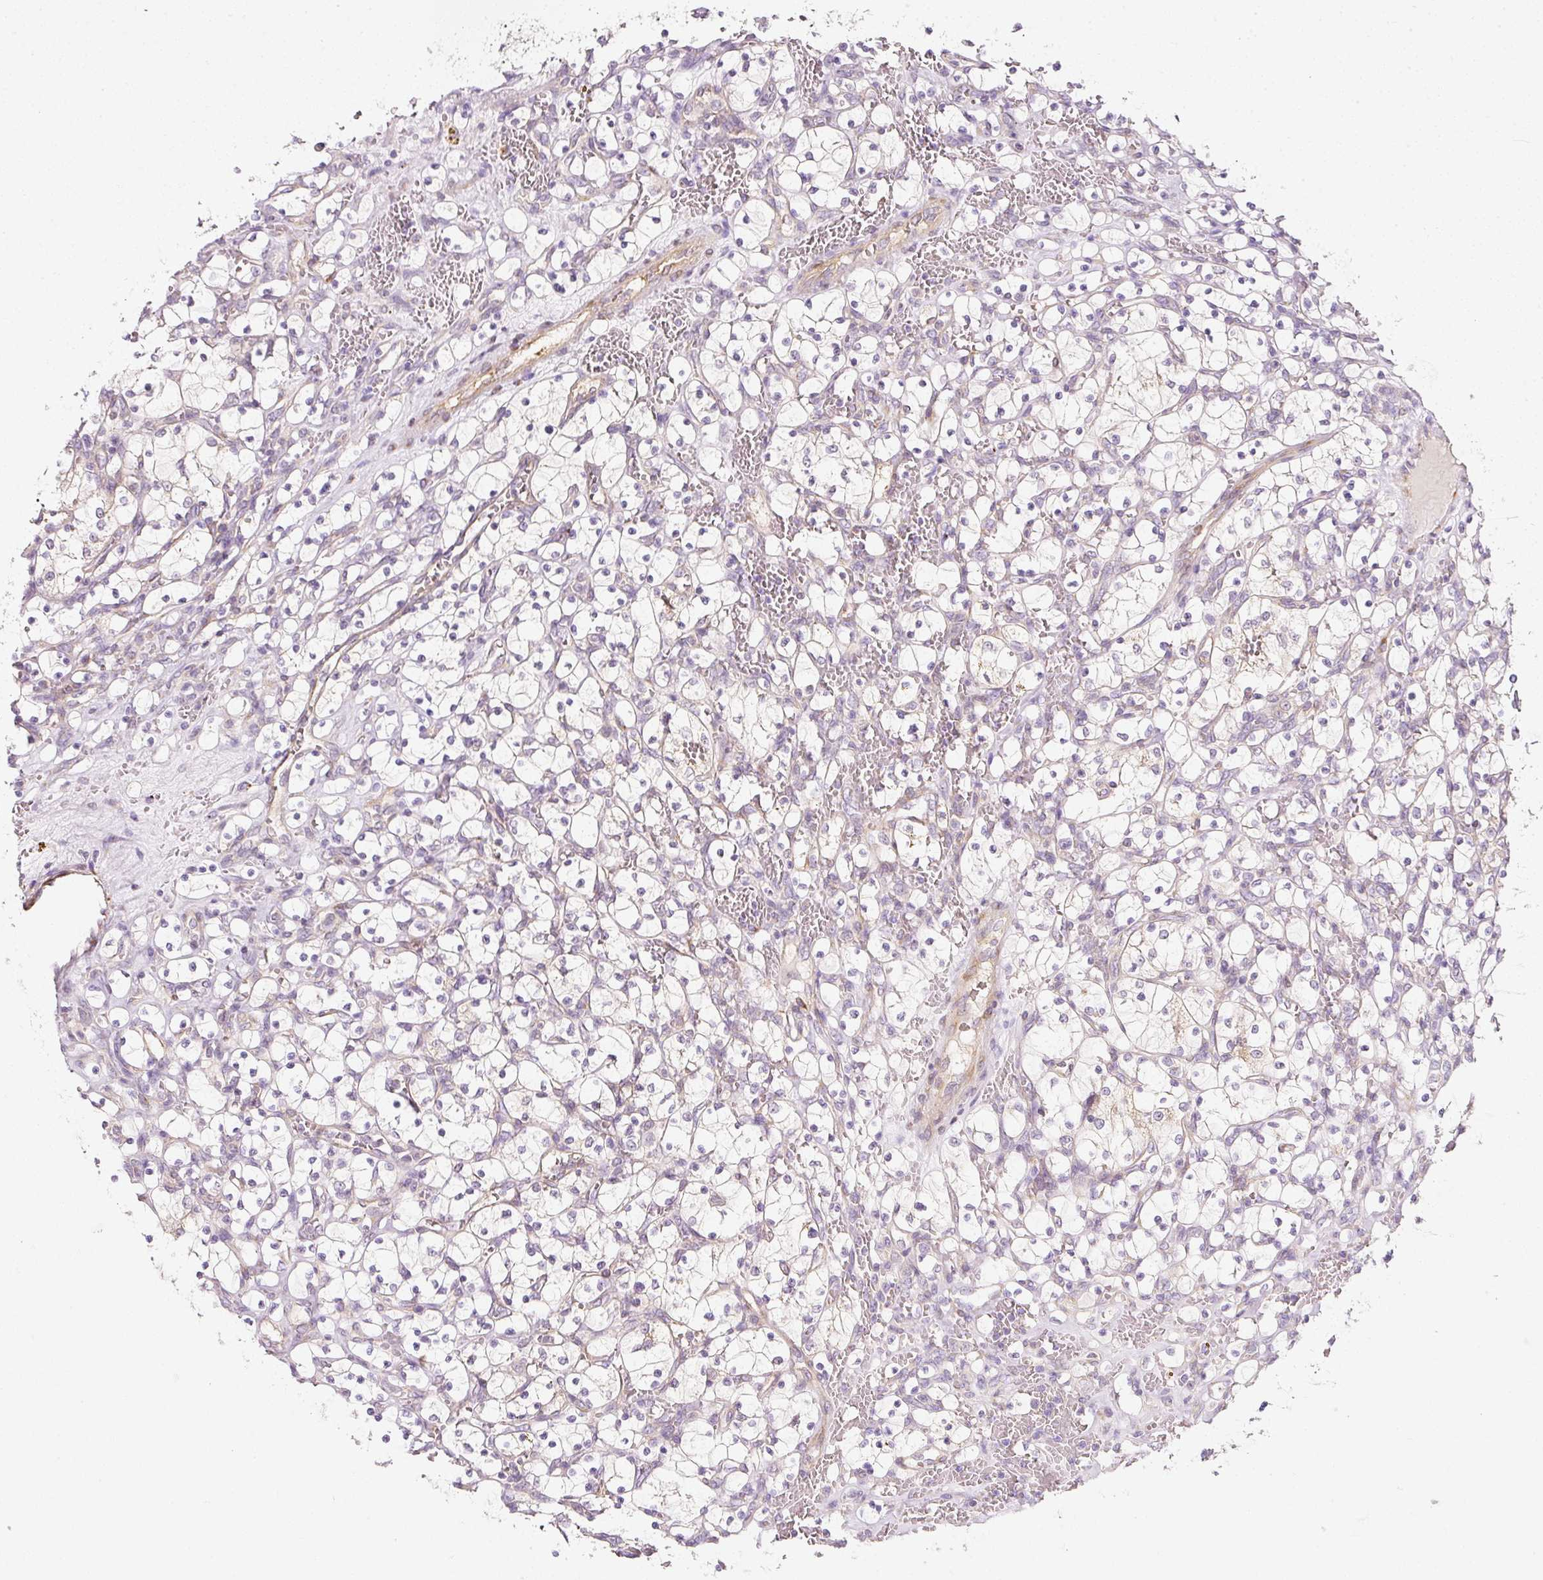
{"staining": {"intensity": "negative", "quantity": "none", "location": "none"}, "tissue": "renal cancer", "cell_type": "Tumor cells", "image_type": "cancer", "snomed": [{"axis": "morphology", "description": "Adenocarcinoma, NOS"}, {"axis": "topography", "description": "Kidney"}], "caption": "An IHC micrograph of renal cancer (adenocarcinoma) is shown. There is no staining in tumor cells of renal cancer (adenocarcinoma).", "gene": "RNF167", "patient": {"sex": "female", "age": 69}}